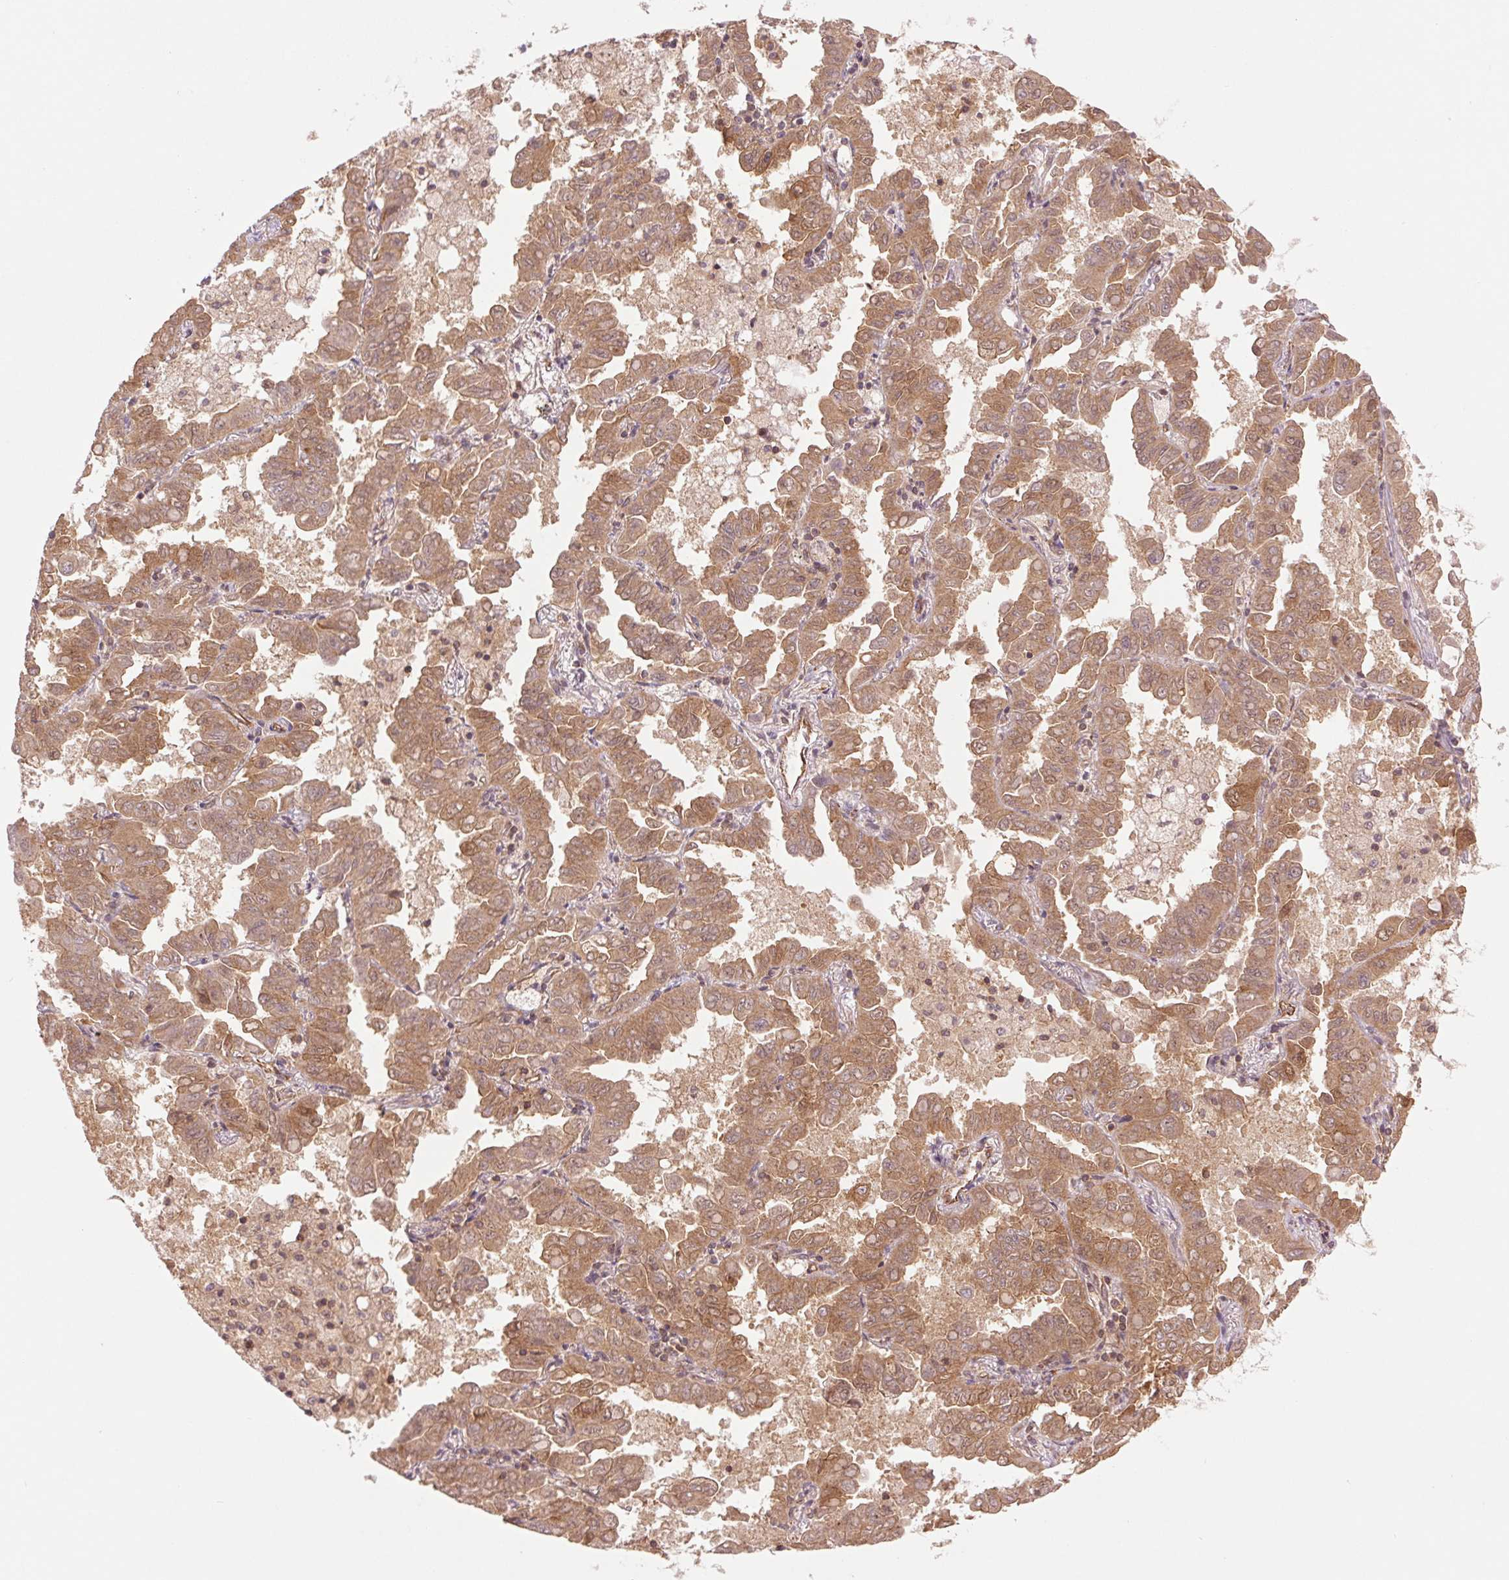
{"staining": {"intensity": "moderate", "quantity": ">75%", "location": "cytoplasmic/membranous"}, "tissue": "lung cancer", "cell_type": "Tumor cells", "image_type": "cancer", "snomed": [{"axis": "morphology", "description": "Adenocarcinoma, NOS"}, {"axis": "topography", "description": "Lung"}], "caption": "An image of human adenocarcinoma (lung) stained for a protein shows moderate cytoplasmic/membranous brown staining in tumor cells.", "gene": "STARD7", "patient": {"sex": "male", "age": 64}}